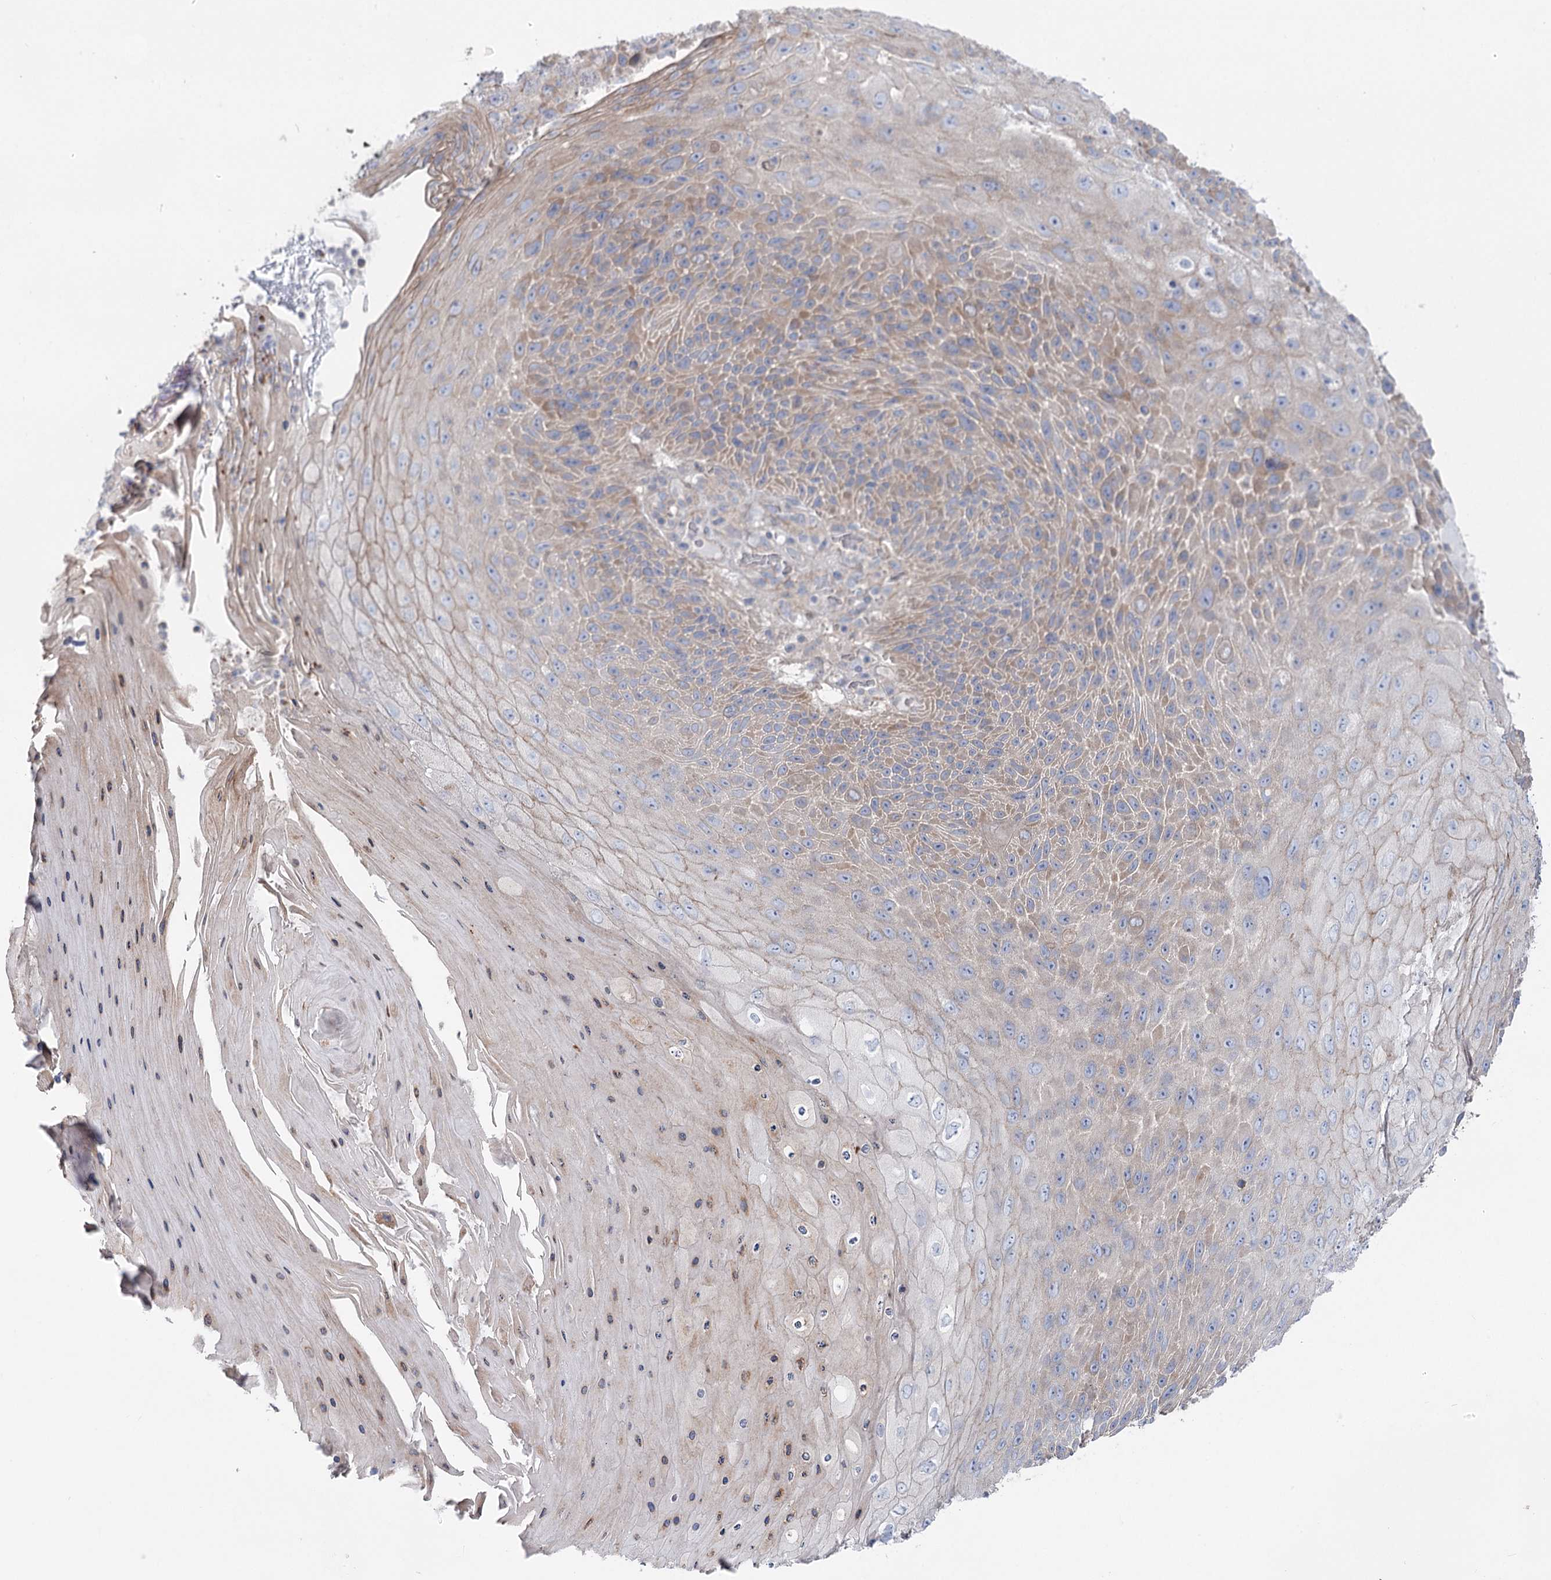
{"staining": {"intensity": "negative", "quantity": "none", "location": "none"}, "tissue": "skin cancer", "cell_type": "Tumor cells", "image_type": "cancer", "snomed": [{"axis": "morphology", "description": "Squamous cell carcinoma, NOS"}, {"axis": "topography", "description": "Skin"}], "caption": "DAB immunohistochemical staining of human skin cancer (squamous cell carcinoma) displays no significant positivity in tumor cells.", "gene": "LARP1B", "patient": {"sex": "female", "age": 88}}